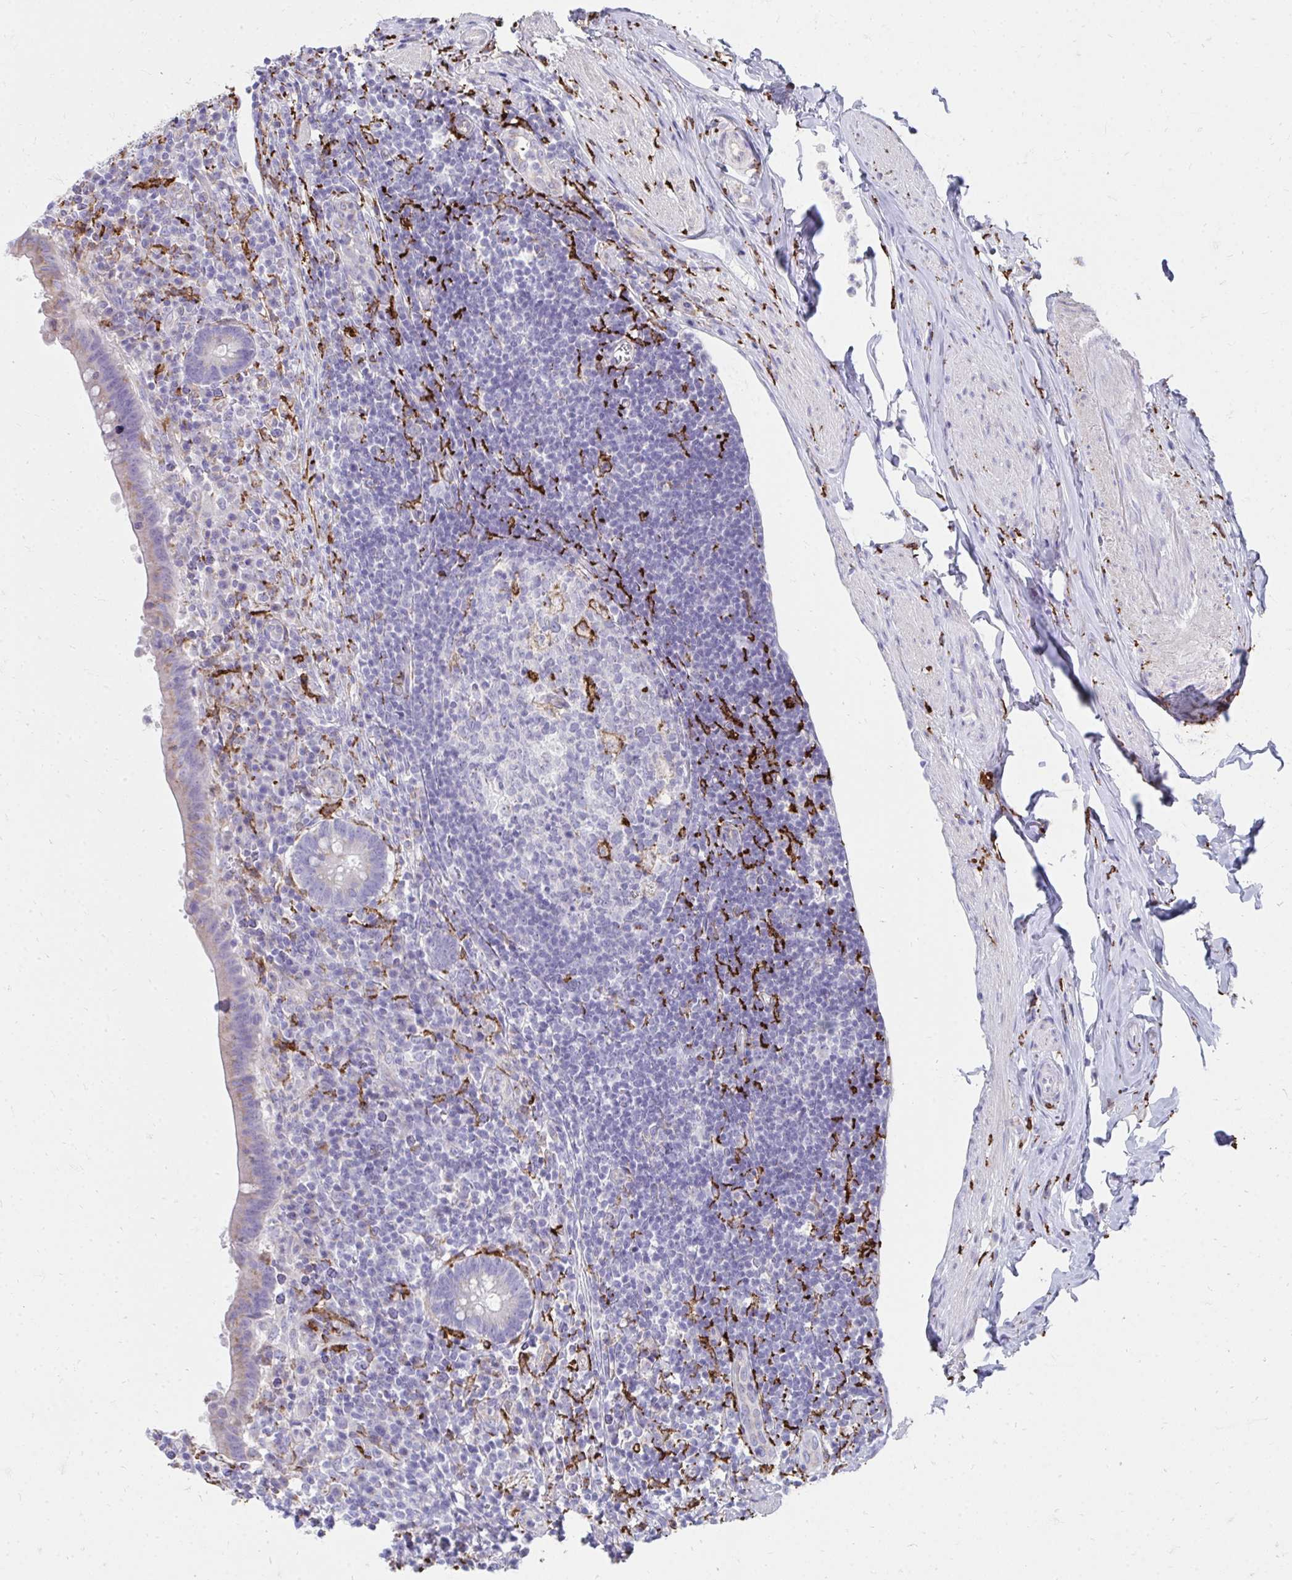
{"staining": {"intensity": "weak", "quantity": "<25%", "location": "cytoplasmic/membranous"}, "tissue": "appendix", "cell_type": "Glandular cells", "image_type": "normal", "snomed": [{"axis": "morphology", "description": "Normal tissue, NOS"}, {"axis": "topography", "description": "Appendix"}], "caption": "This is a photomicrograph of immunohistochemistry (IHC) staining of unremarkable appendix, which shows no positivity in glandular cells. (Brightfield microscopy of DAB immunohistochemistry at high magnification).", "gene": "CD163", "patient": {"sex": "female", "age": 56}}